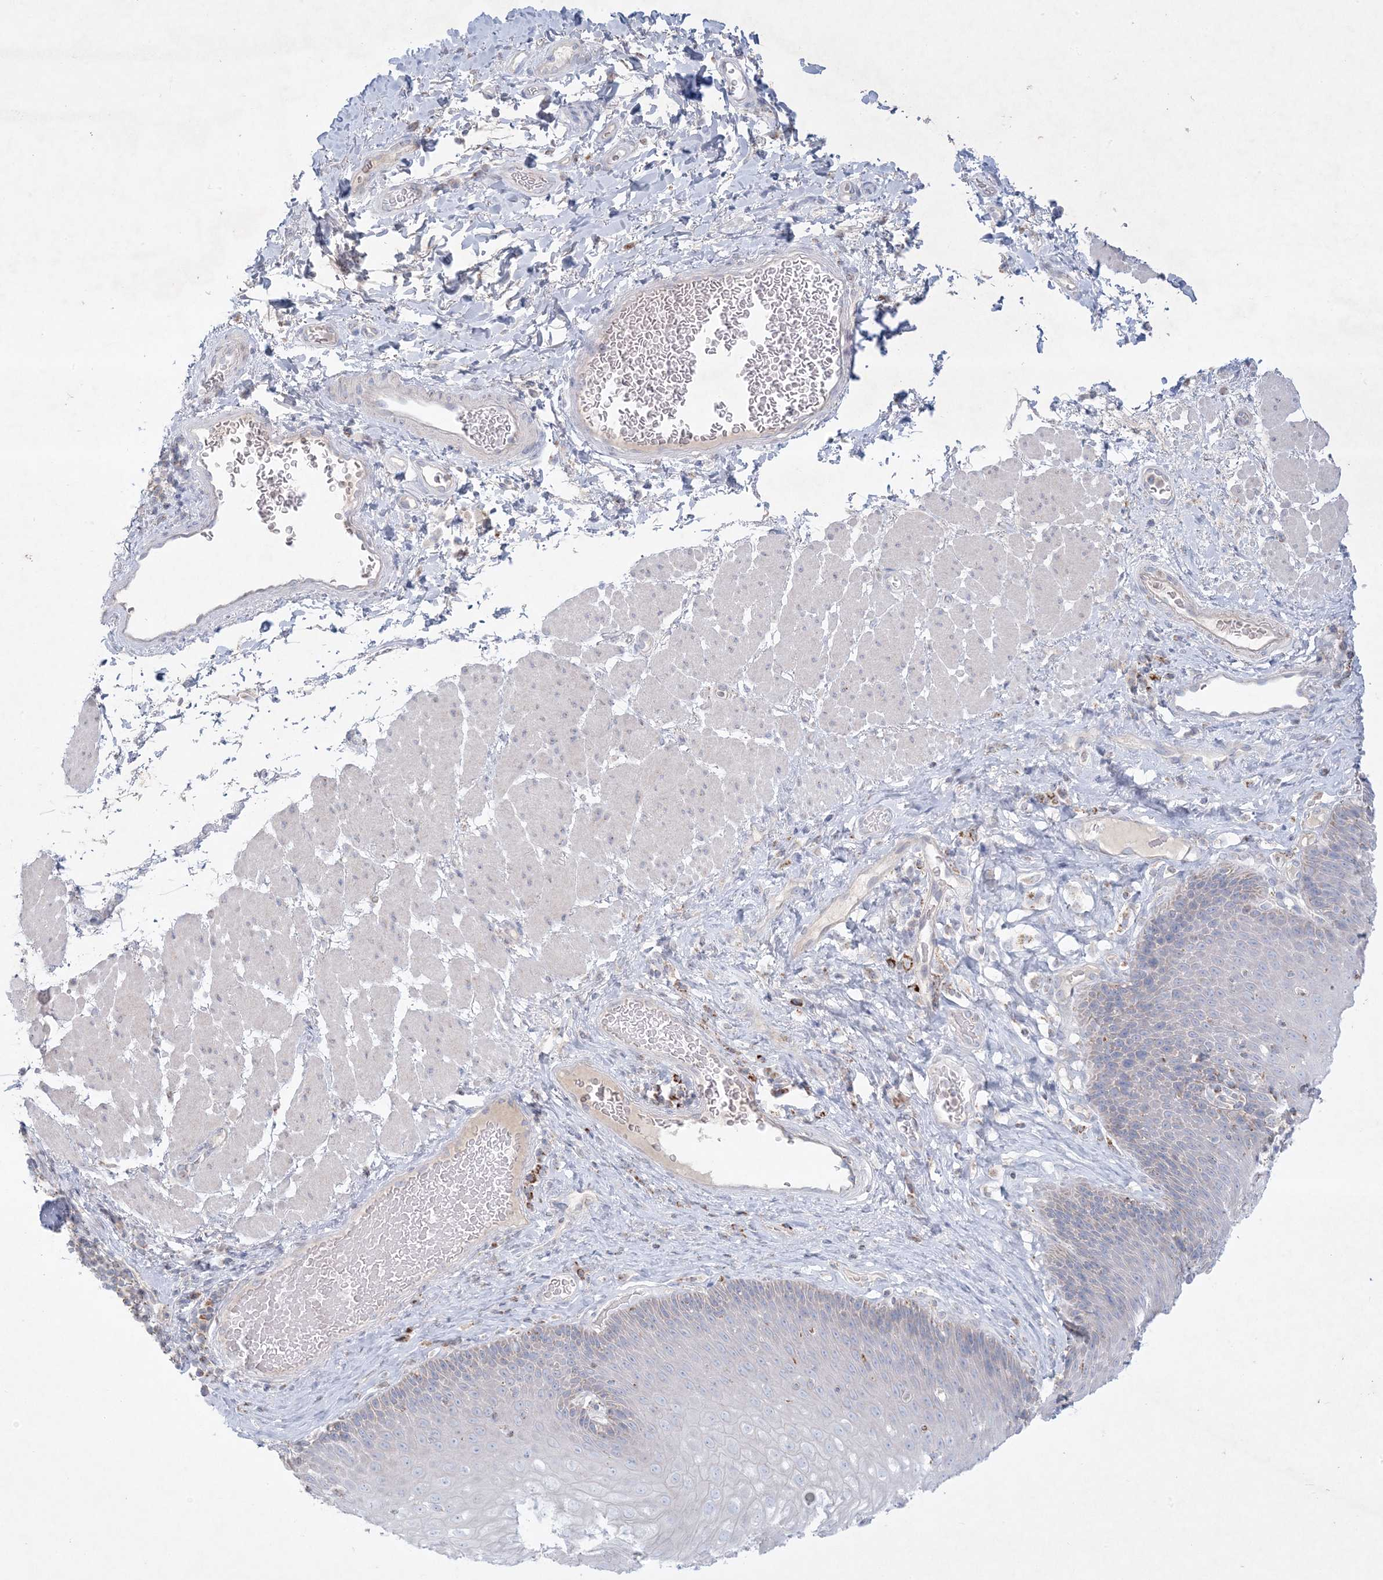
{"staining": {"intensity": "negative", "quantity": "none", "location": "none"}, "tissue": "esophagus", "cell_type": "Squamous epithelial cells", "image_type": "normal", "snomed": [{"axis": "morphology", "description": "Normal tissue, NOS"}, {"axis": "topography", "description": "Esophagus"}], "caption": "High magnification brightfield microscopy of benign esophagus stained with DAB (brown) and counterstained with hematoxylin (blue): squamous epithelial cells show no significant expression.", "gene": "KCTD6", "patient": {"sex": "female", "age": 66}}